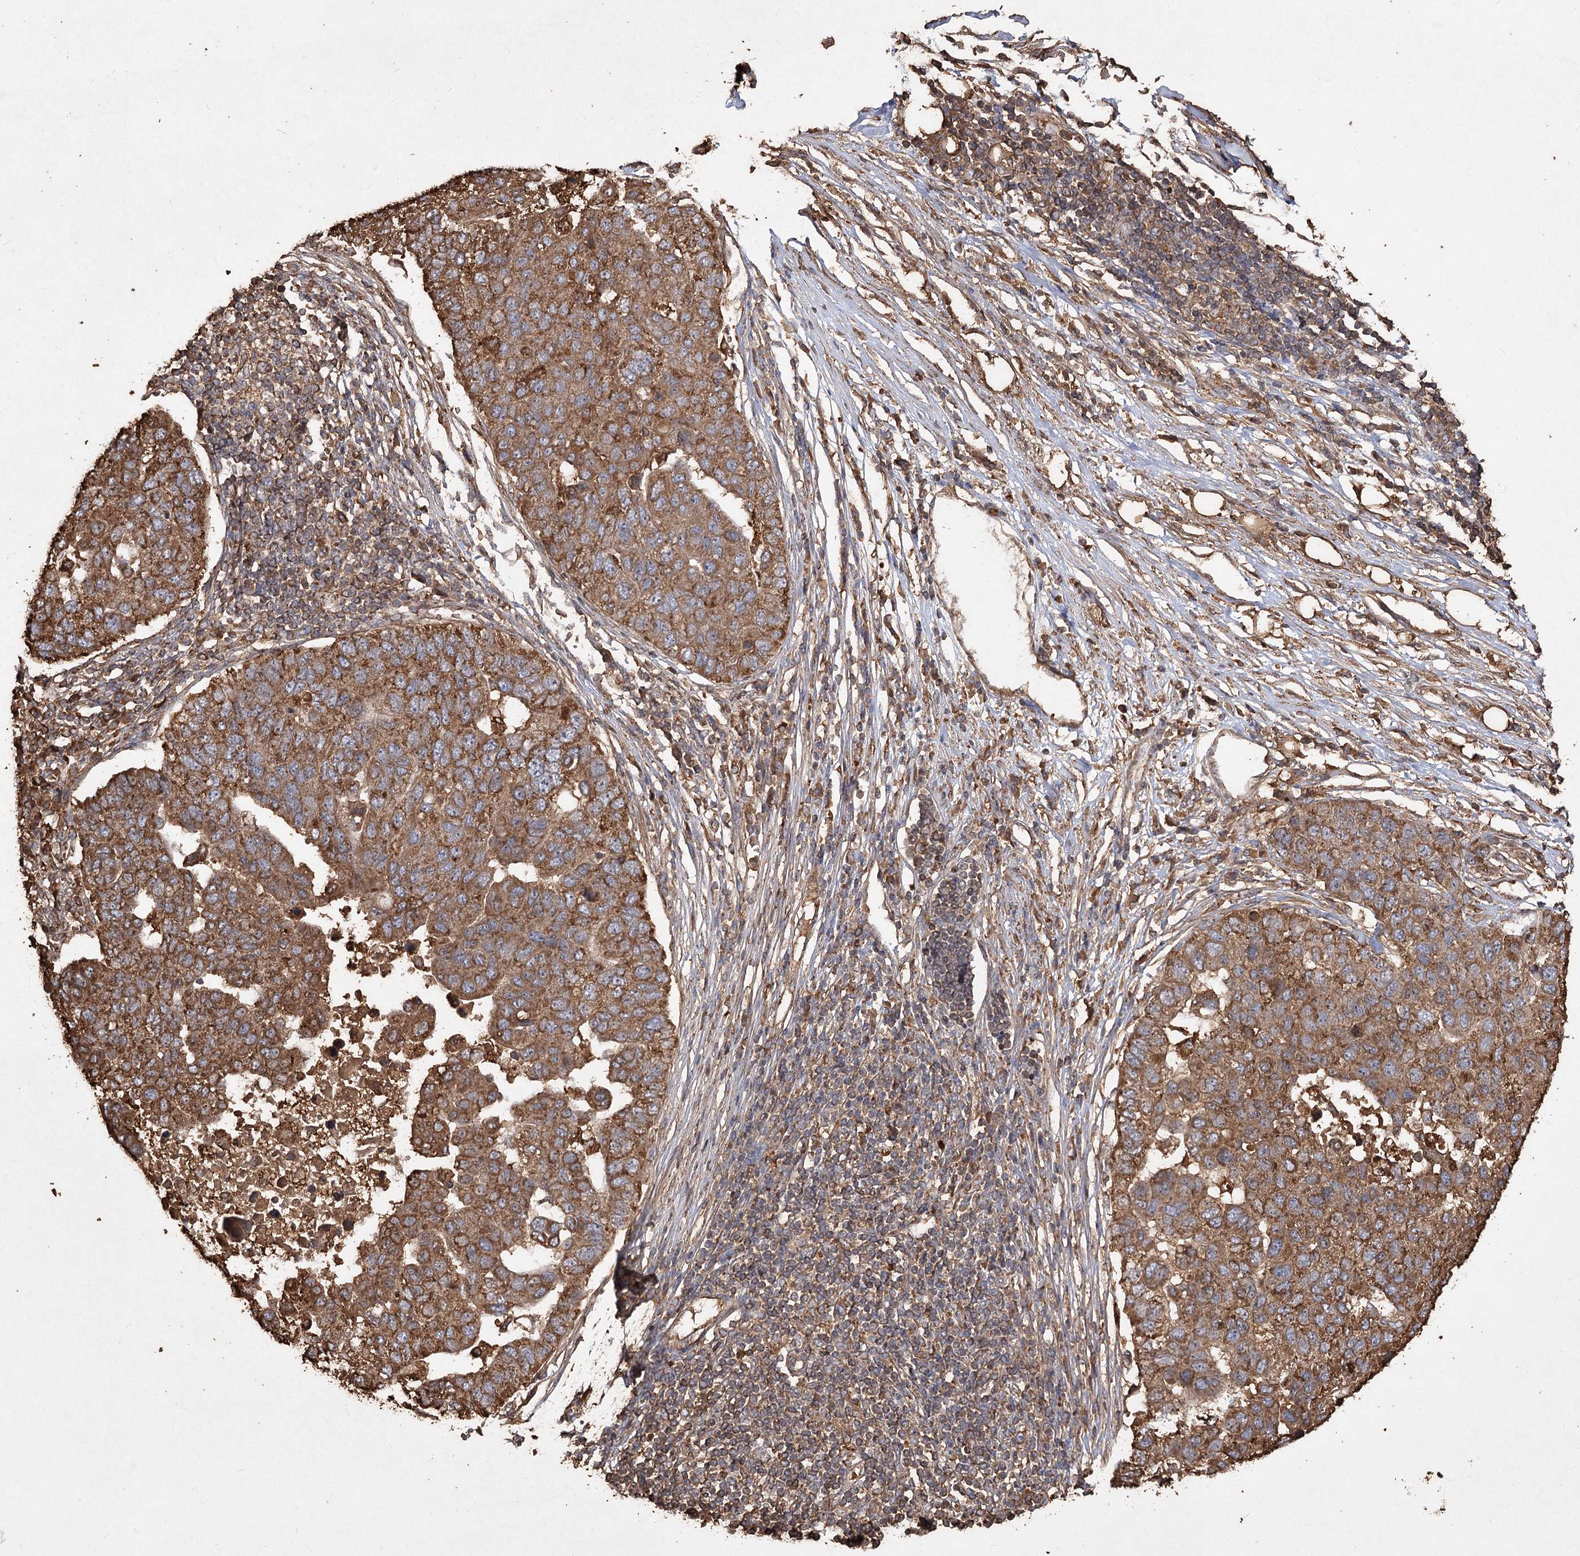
{"staining": {"intensity": "moderate", "quantity": ">75%", "location": "cytoplasmic/membranous"}, "tissue": "pancreatic cancer", "cell_type": "Tumor cells", "image_type": "cancer", "snomed": [{"axis": "morphology", "description": "Adenocarcinoma, NOS"}, {"axis": "topography", "description": "Pancreas"}], "caption": "A high-resolution micrograph shows immunohistochemistry (IHC) staining of adenocarcinoma (pancreatic), which displays moderate cytoplasmic/membranous positivity in about >75% of tumor cells. (DAB = brown stain, brightfield microscopy at high magnification).", "gene": "PIK3C2A", "patient": {"sex": "female", "age": 61}}